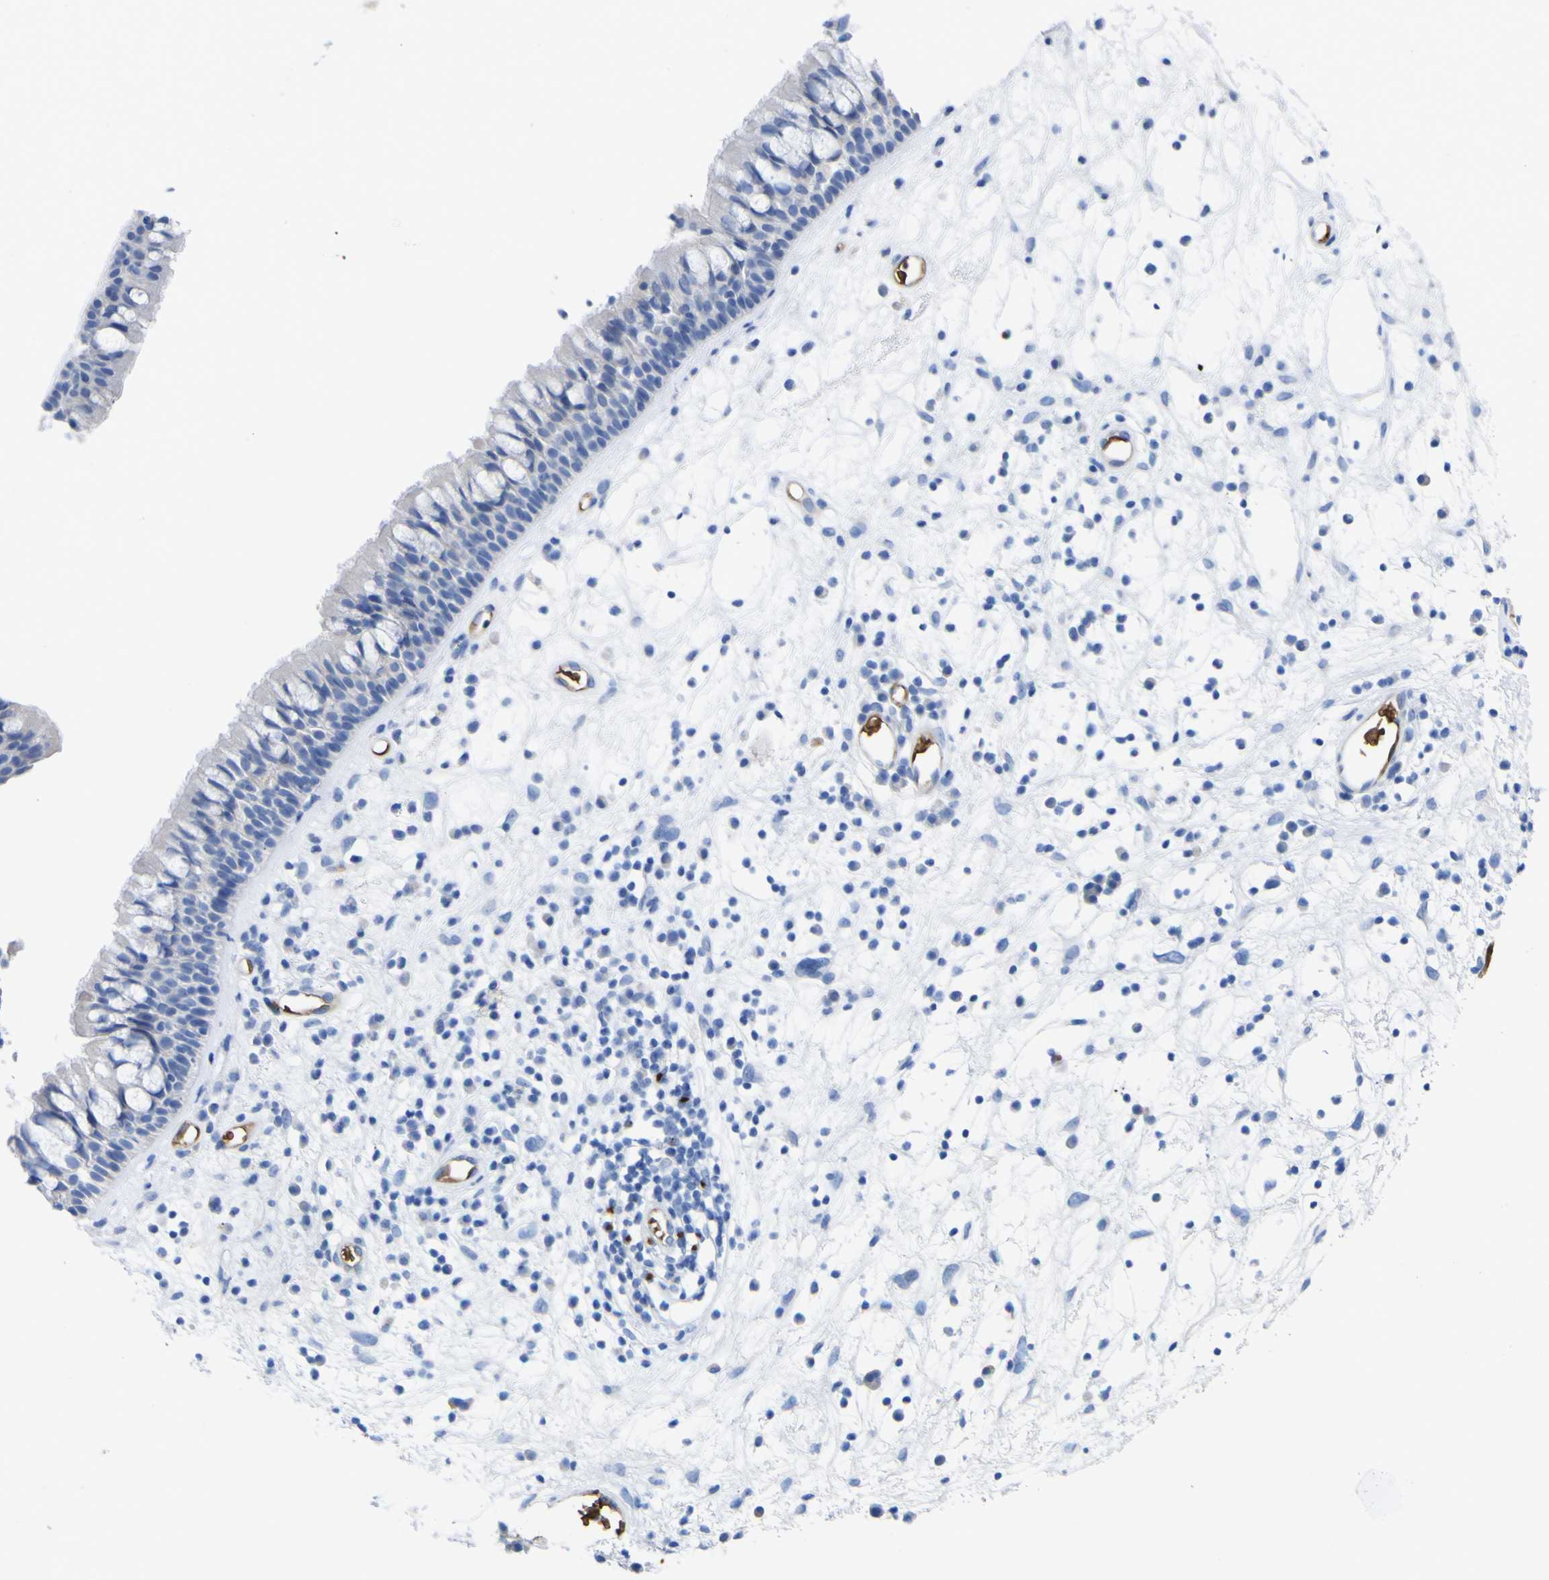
{"staining": {"intensity": "negative", "quantity": "none", "location": "none"}, "tissue": "nasopharynx", "cell_type": "Respiratory epithelial cells", "image_type": "normal", "snomed": [{"axis": "morphology", "description": "Normal tissue, NOS"}, {"axis": "morphology", "description": "Inflammation, NOS"}, {"axis": "topography", "description": "Nasopharynx"}], "caption": "An image of nasopharynx stained for a protein displays no brown staining in respiratory epithelial cells. The staining is performed using DAB (3,3'-diaminobenzidine) brown chromogen with nuclei counter-stained in using hematoxylin.", "gene": "GCM1", "patient": {"sex": "male", "age": 48}}